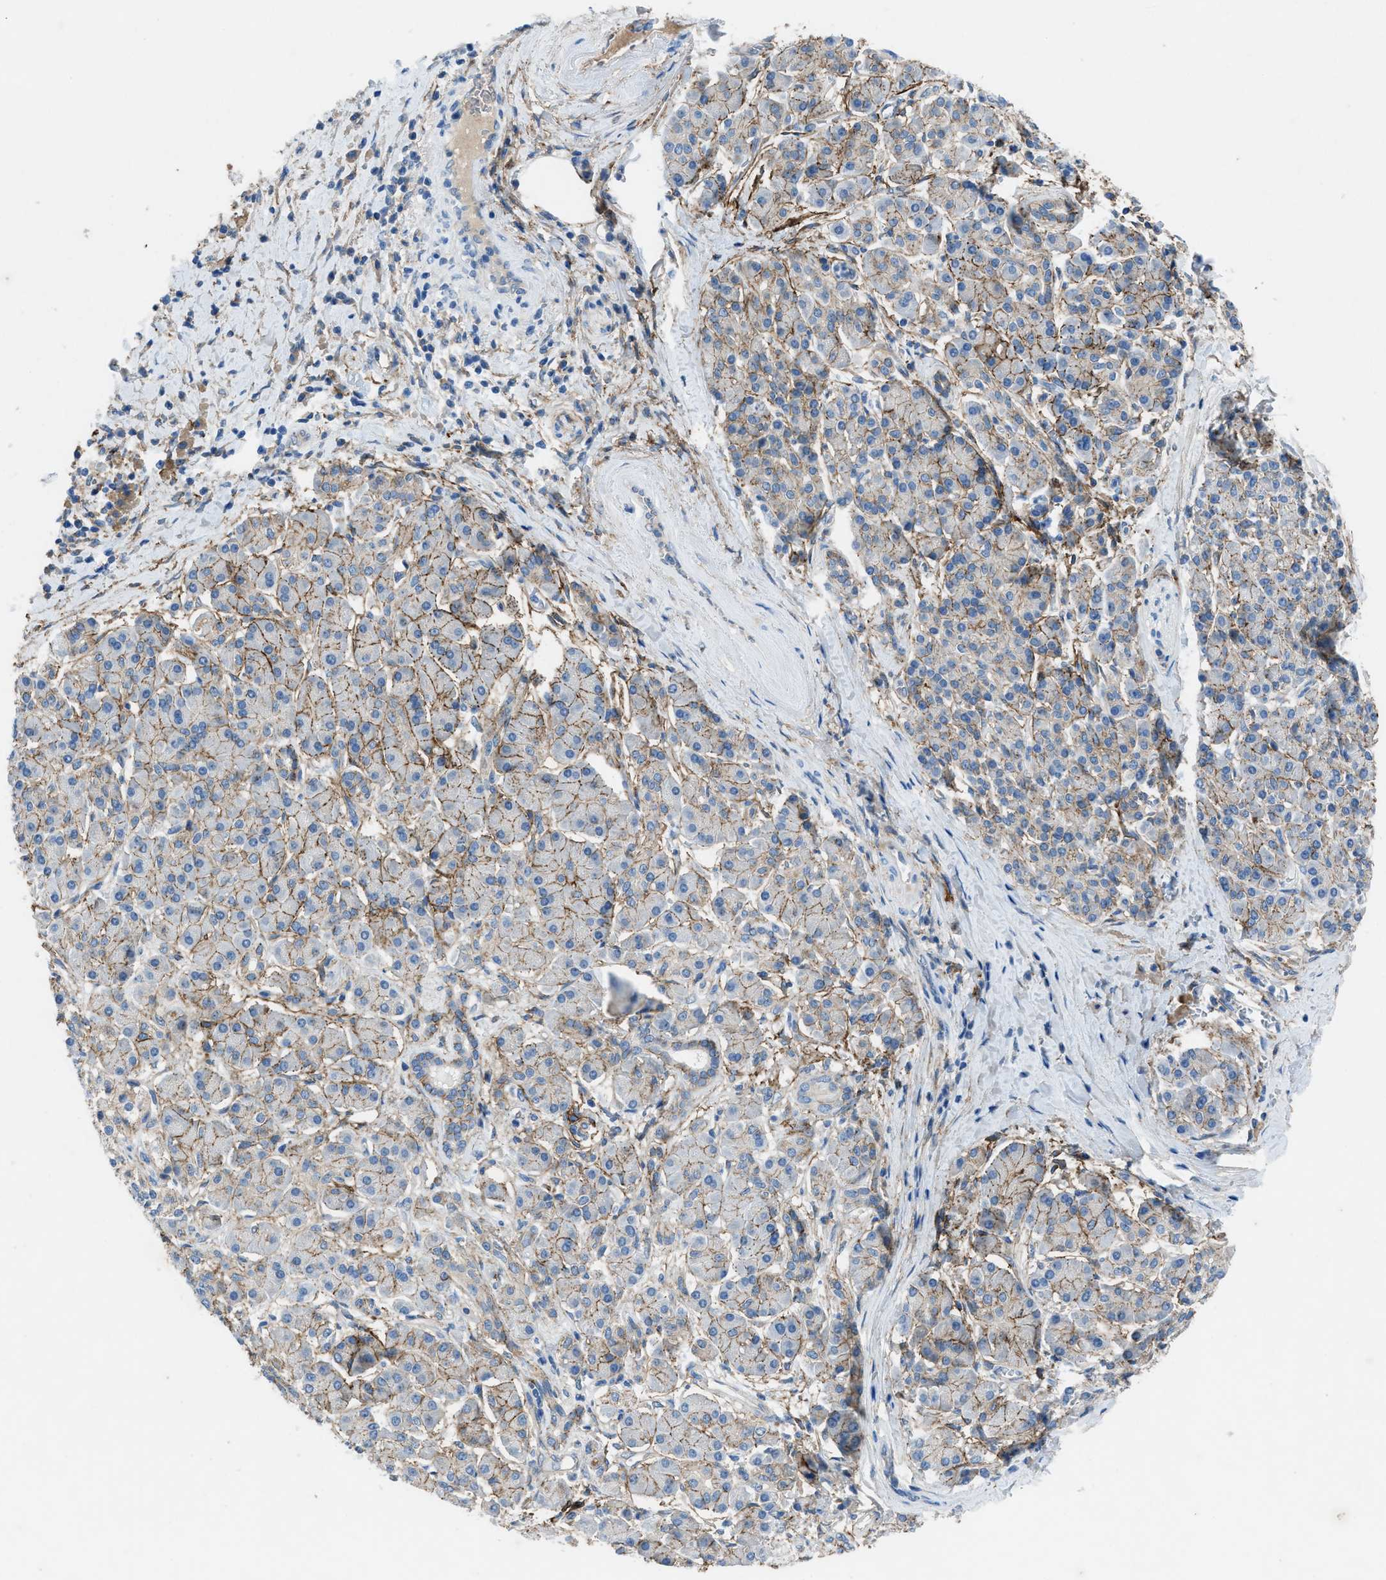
{"staining": {"intensity": "moderate", "quantity": ">75%", "location": "cytoplasmic/membranous"}, "tissue": "pancreatic cancer", "cell_type": "Tumor cells", "image_type": "cancer", "snomed": [{"axis": "morphology", "description": "Adenocarcinoma, NOS"}, {"axis": "topography", "description": "Pancreas"}], "caption": "Pancreatic adenocarcinoma stained with IHC exhibits moderate cytoplasmic/membranous staining in about >75% of tumor cells.", "gene": "PTGFRN", "patient": {"sex": "male", "age": 55}}